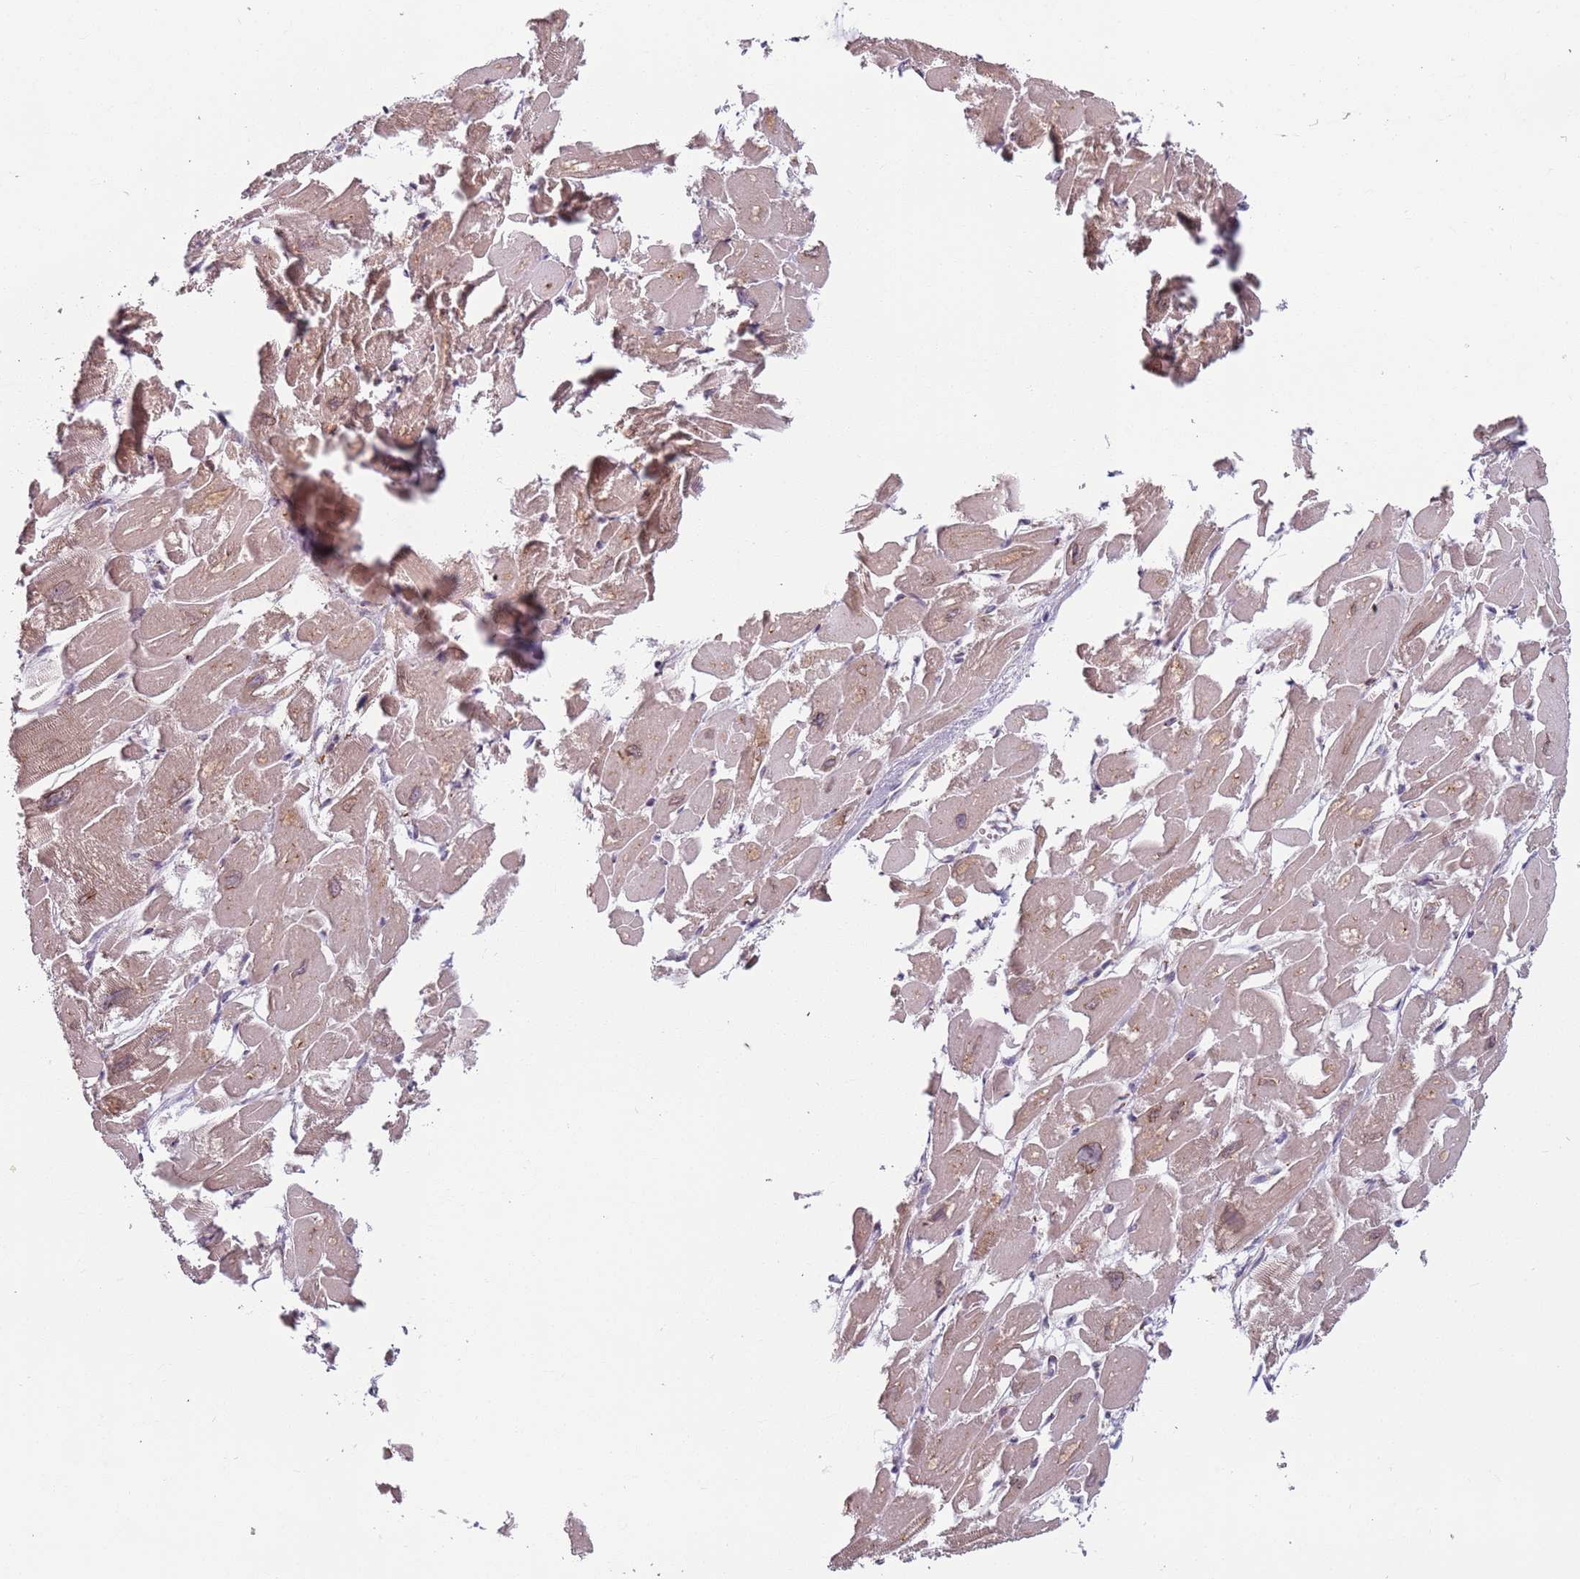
{"staining": {"intensity": "strong", "quantity": "<25%", "location": "cytoplasmic/membranous"}, "tissue": "heart muscle", "cell_type": "Cardiomyocytes", "image_type": "normal", "snomed": [{"axis": "morphology", "description": "Normal tissue, NOS"}, {"axis": "topography", "description": "Heart"}], "caption": "Protein staining displays strong cytoplasmic/membranous expression in about <25% of cardiomyocytes in unremarkable heart muscle. The protein of interest is stained brown, and the nuclei are stained in blue (DAB (3,3'-diaminobenzidine) IHC with brightfield microscopy, high magnification).", "gene": "AKTIP", "patient": {"sex": "male", "age": 54}}